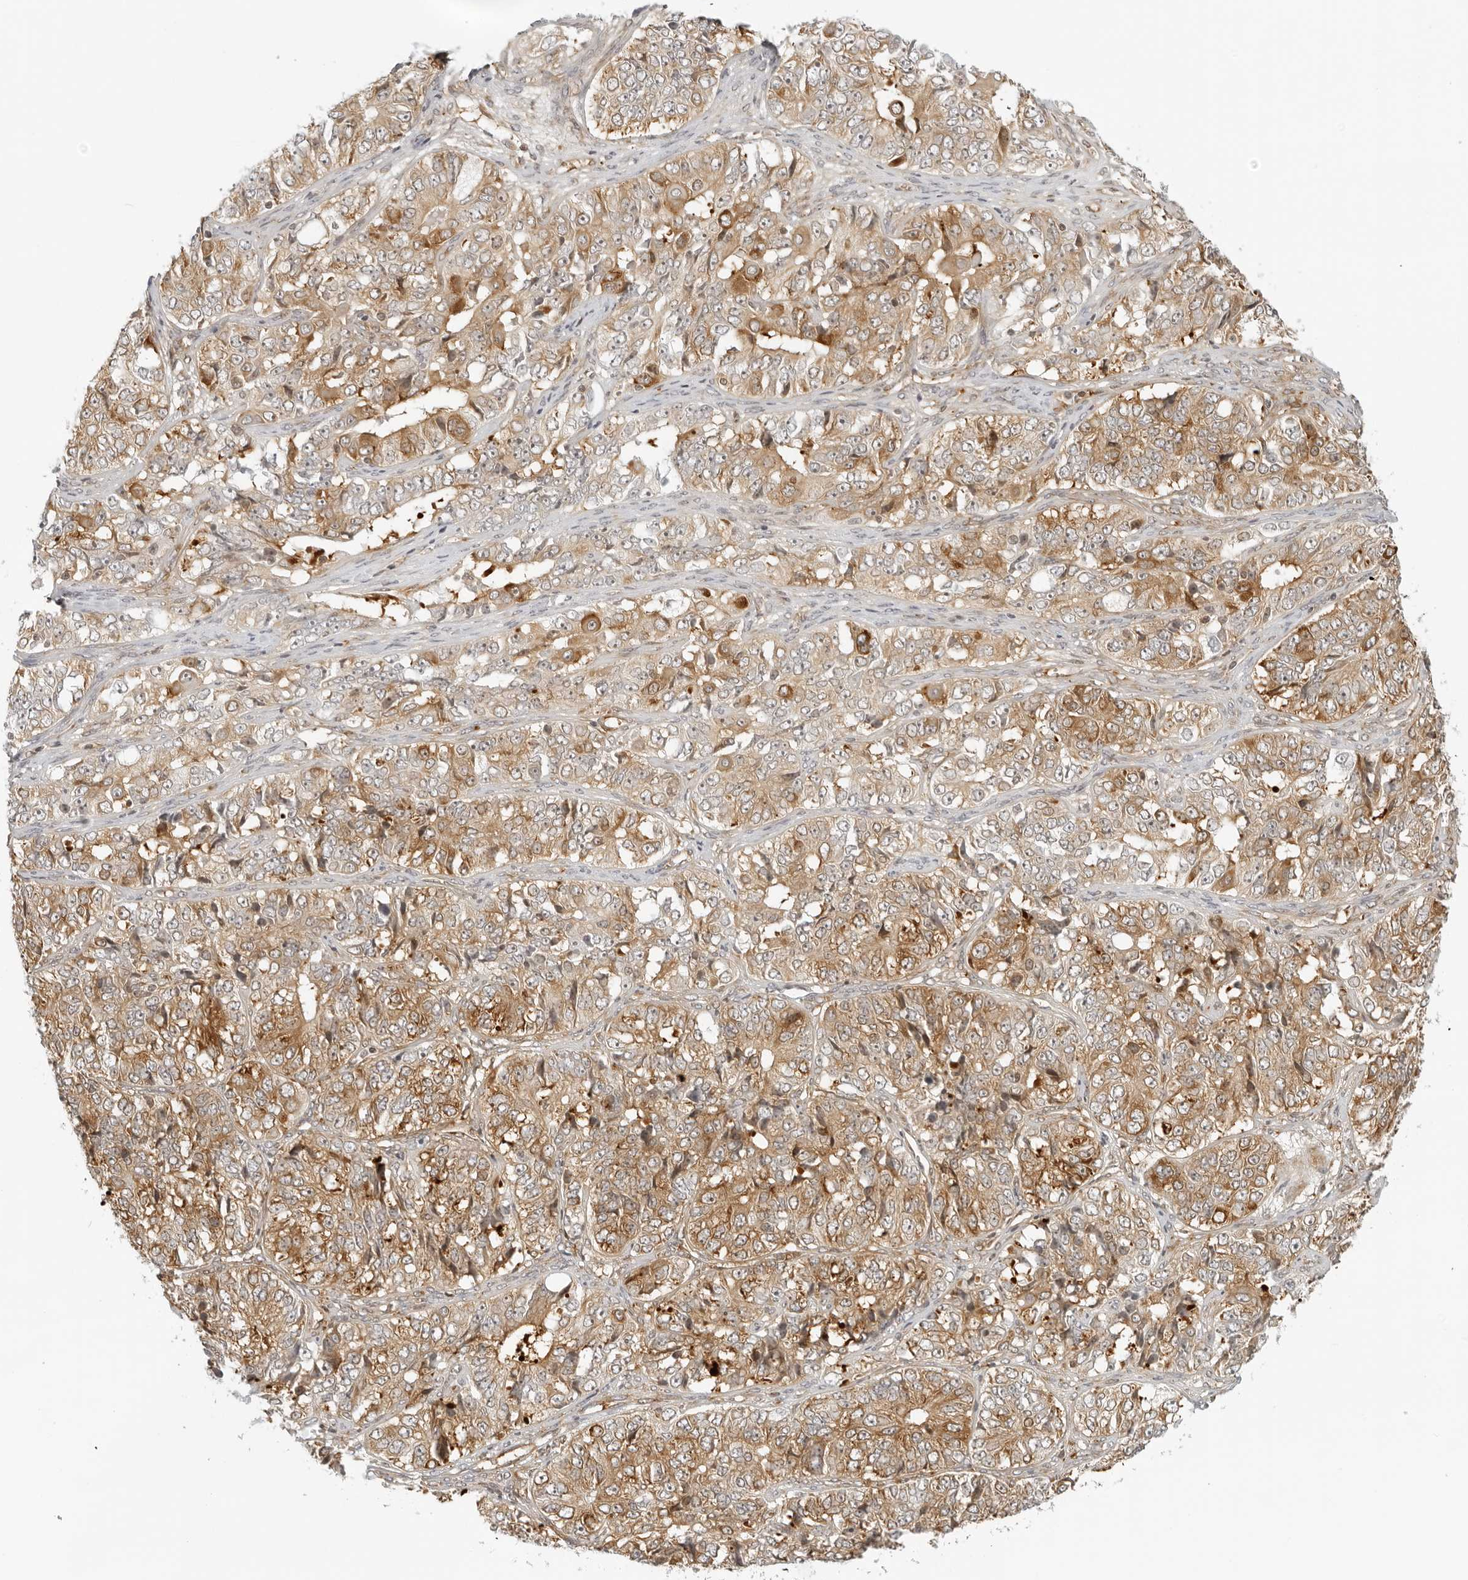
{"staining": {"intensity": "moderate", "quantity": ">75%", "location": "cytoplasmic/membranous"}, "tissue": "ovarian cancer", "cell_type": "Tumor cells", "image_type": "cancer", "snomed": [{"axis": "morphology", "description": "Carcinoma, endometroid"}, {"axis": "topography", "description": "Ovary"}], "caption": "High-magnification brightfield microscopy of ovarian cancer (endometroid carcinoma) stained with DAB (brown) and counterstained with hematoxylin (blue). tumor cells exhibit moderate cytoplasmic/membranous positivity is appreciated in approximately>75% of cells. Nuclei are stained in blue.", "gene": "EIF4G1", "patient": {"sex": "female", "age": 51}}